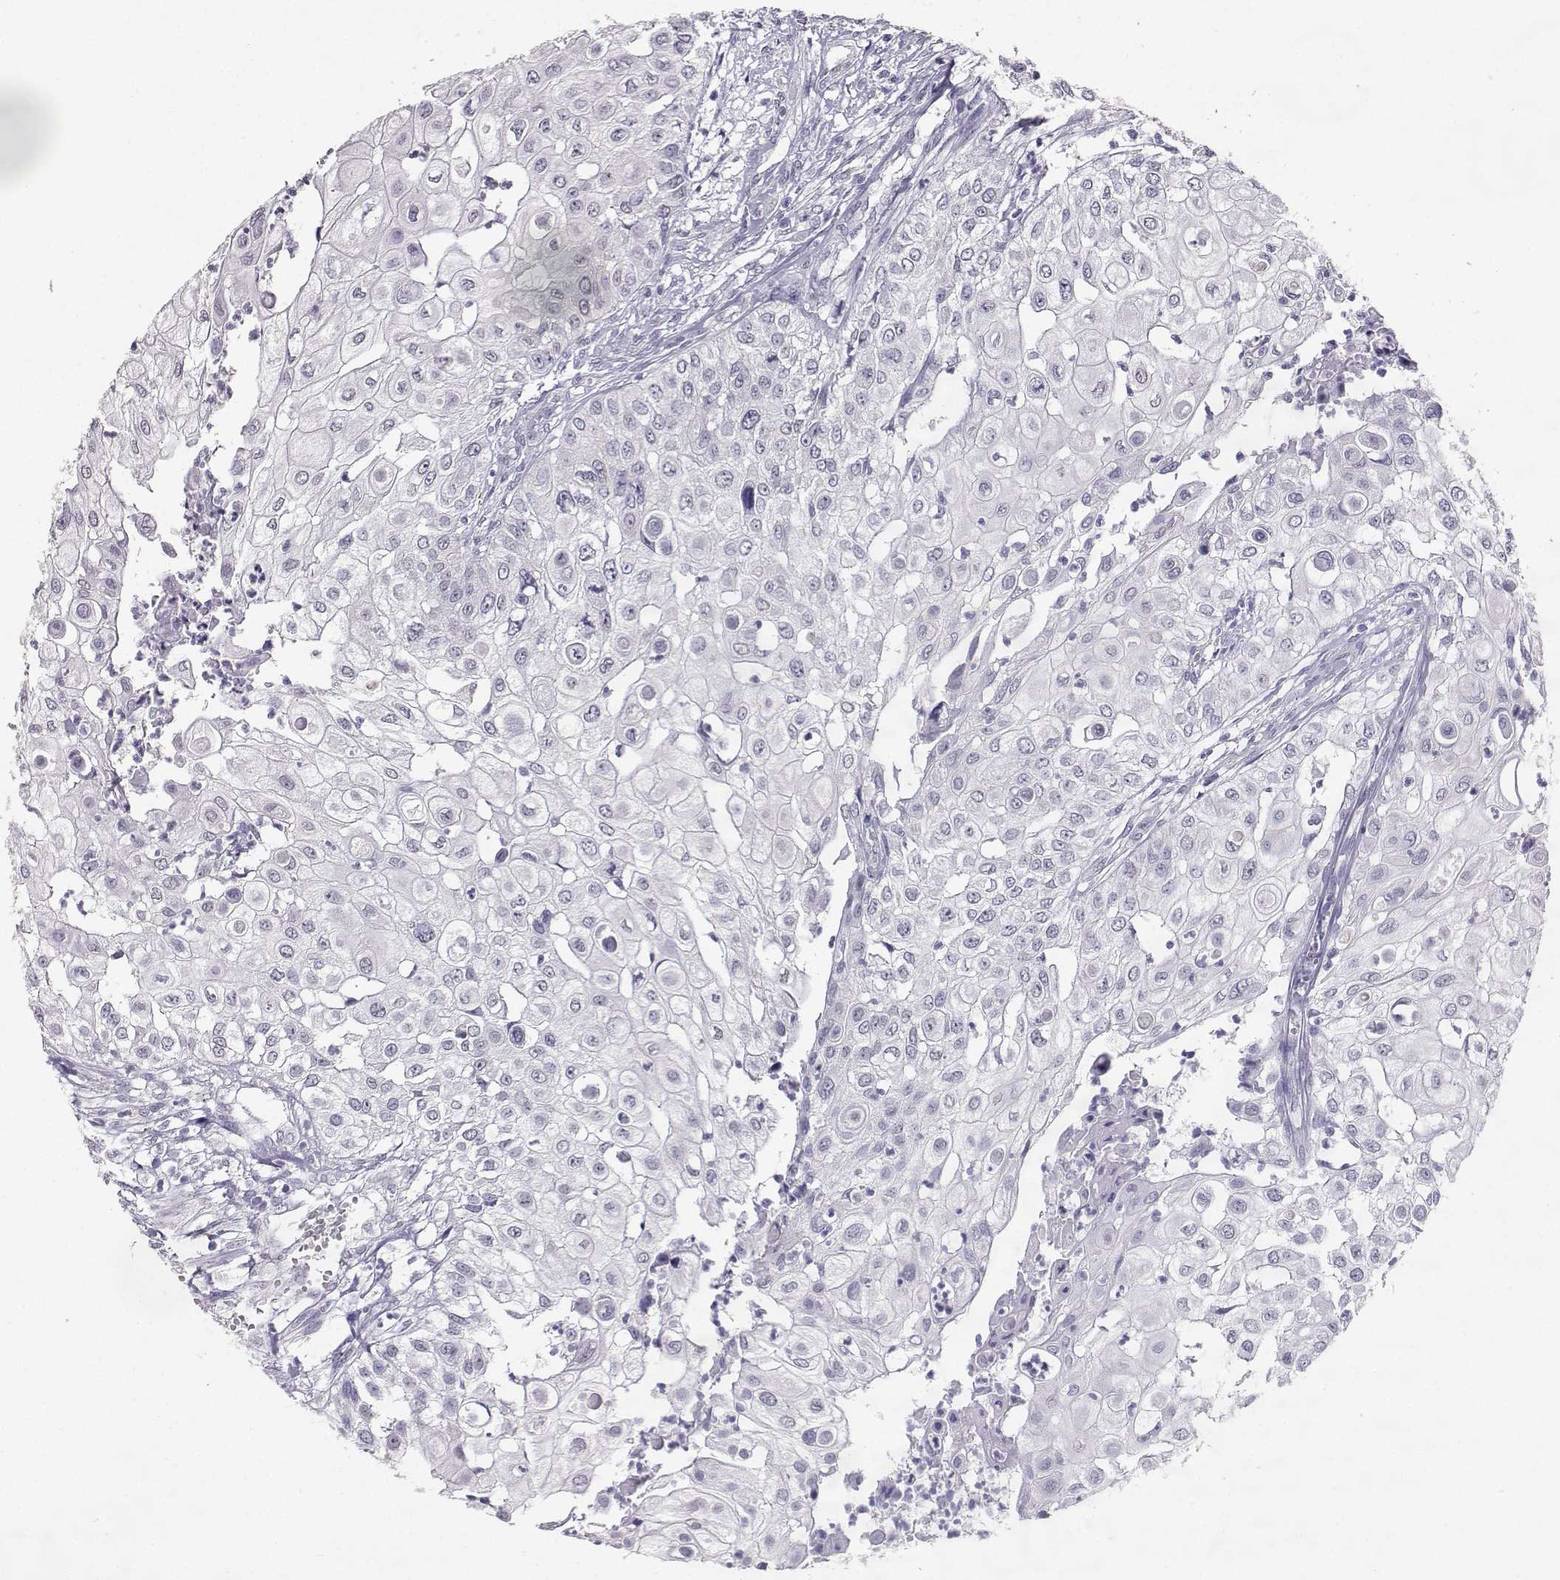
{"staining": {"intensity": "negative", "quantity": "none", "location": "none"}, "tissue": "urothelial cancer", "cell_type": "Tumor cells", "image_type": "cancer", "snomed": [{"axis": "morphology", "description": "Urothelial carcinoma, High grade"}, {"axis": "topography", "description": "Urinary bladder"}], "caption": "This is an IHC image of urothelial cancer. There is no positivity in tumor cells.", "gene": "TBR1", "patient": {"sex": "female", "age": 79}}